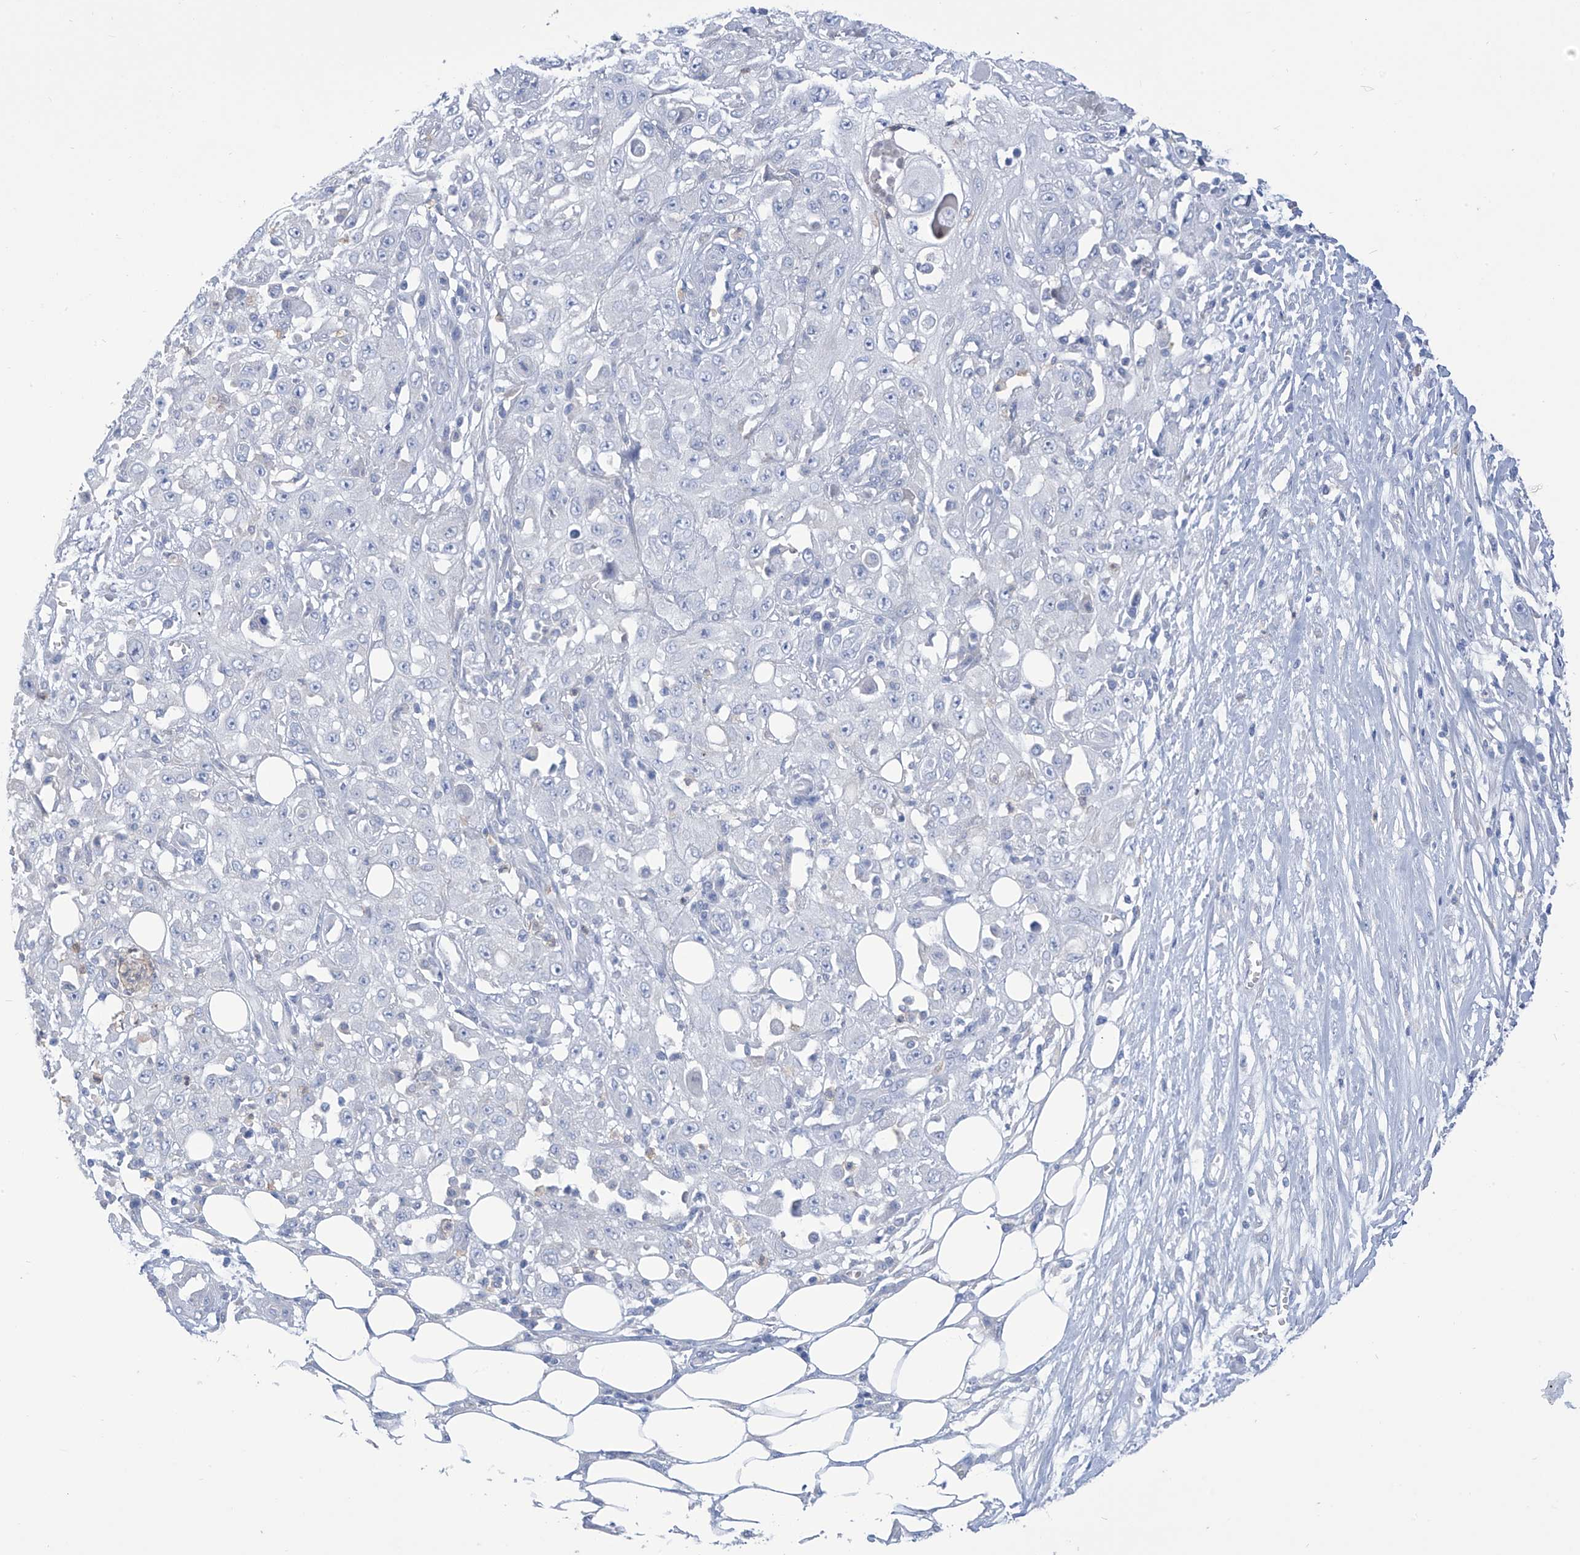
{"staining": {"intensity": "negative", "quantity": "none", "location": "none"}, "tissue": "skin cancer", "cell_type": "Tumor cells", "image_type": "cancer", "snomed": [{"axis": "morphology", "description": "Squamous cell carcinoma, NOS"}, {"axis": "morphology", "description": "Squamous cell carcinoma, metastatic, NOS"}, {"axis": "topography", "description": "Skin"}, {"axis": "topography", "description": "Lymph node"}], "caption": "Tumor cells are negative for brown protein staining in skin cancer (squamous cell carcinoma).", "gene": "FABP2", "patient": {"sex": "male", "age": 75}}